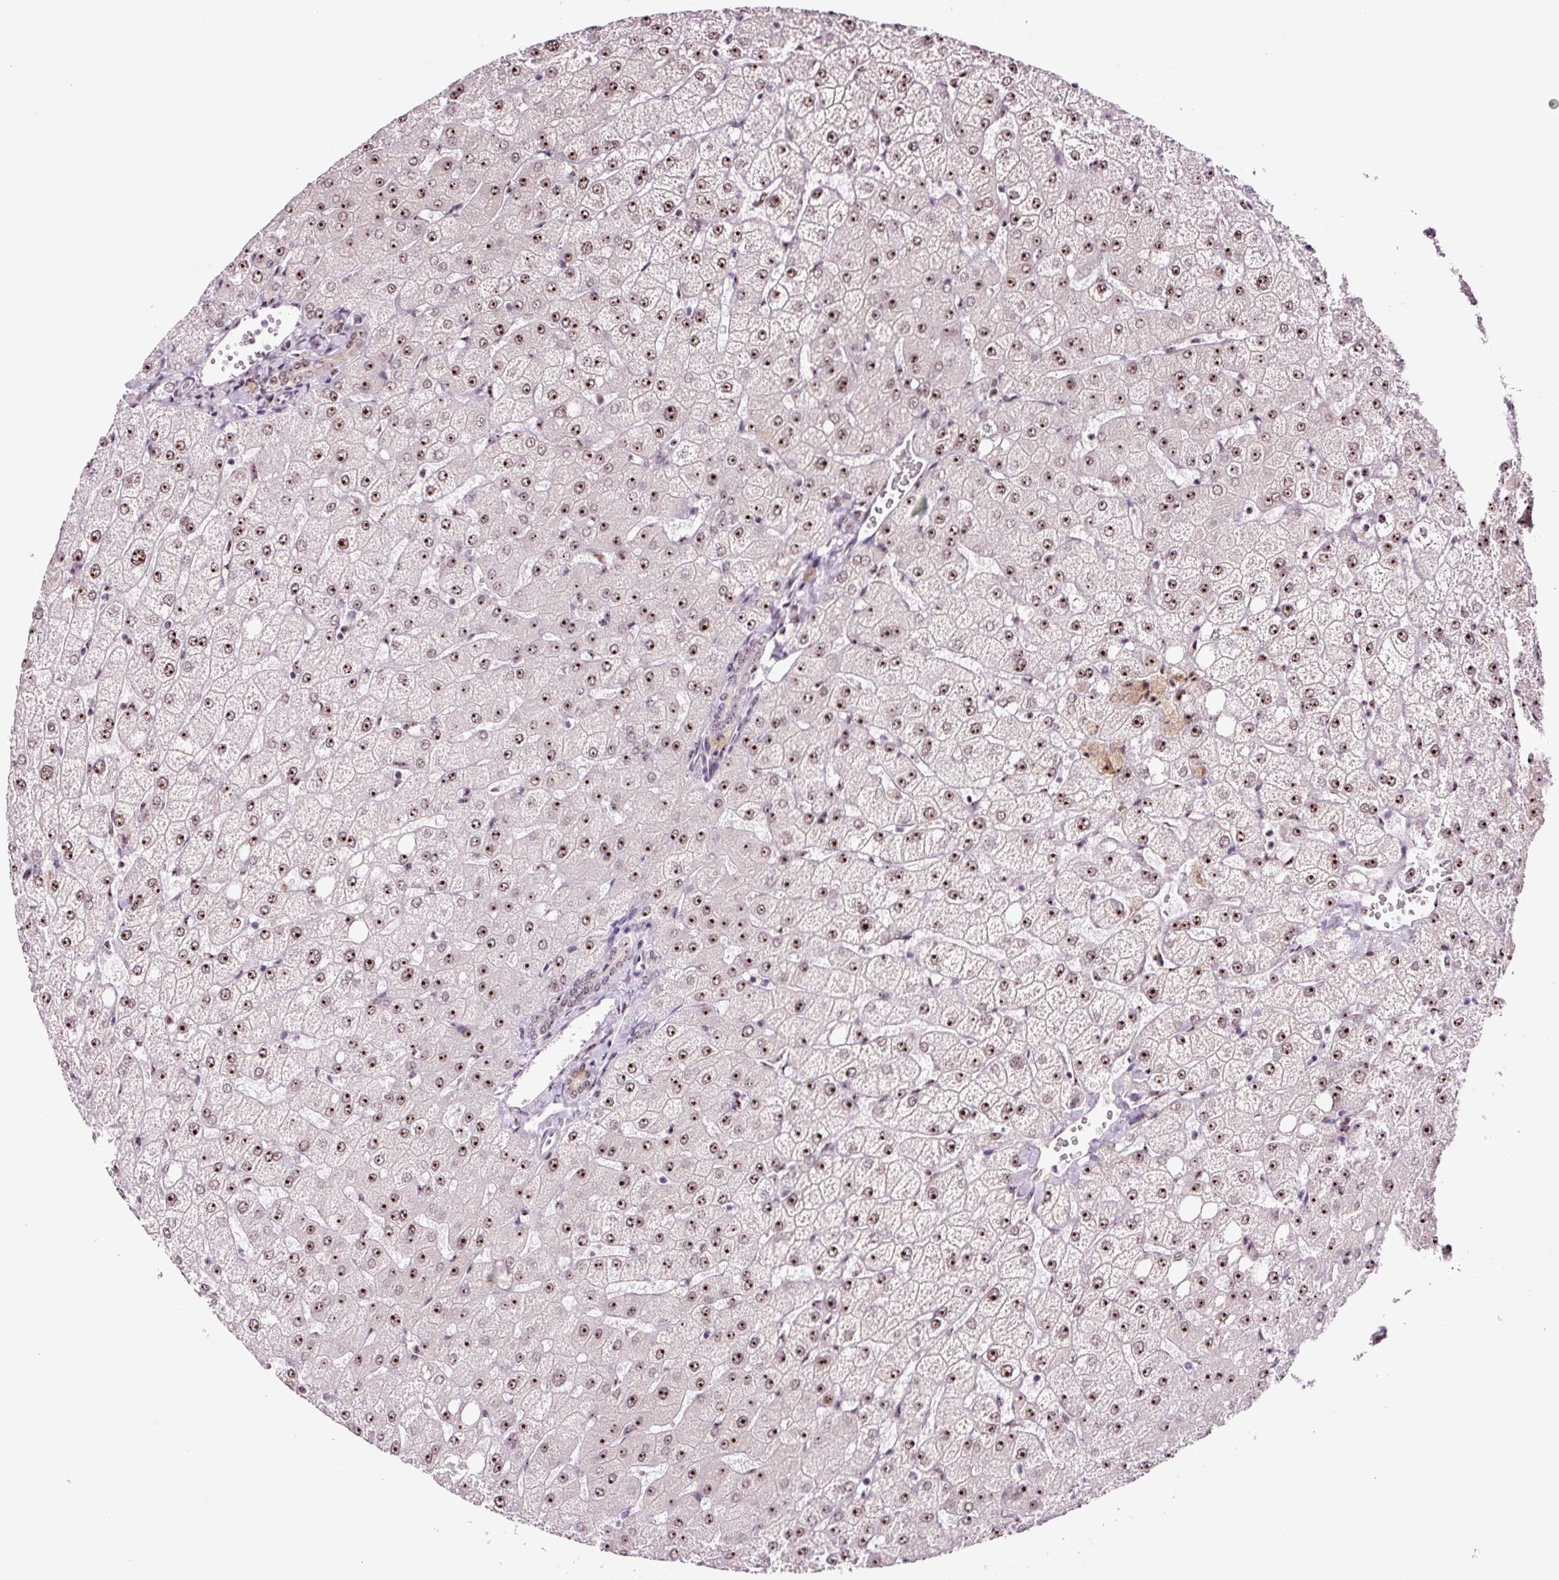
{"staining": {"intensity": "weak", "quantity": ">75%", "location": "nuclear"}, "tissue": "liver", "cell_type": "Cholangiocytes", "image_type": "normal", "snomed": [{"axis": "morphology", "description": "Normal tissue, NOS"}, {"axis": "topography", "description": "Liver"}], "caption": "Protein staining of unremarkable liver demonstrates weak nuclear staining in about >75% of cholangiocytes.", "gene": "GNL3", "patient": {"sex": "female", "age": 54}}